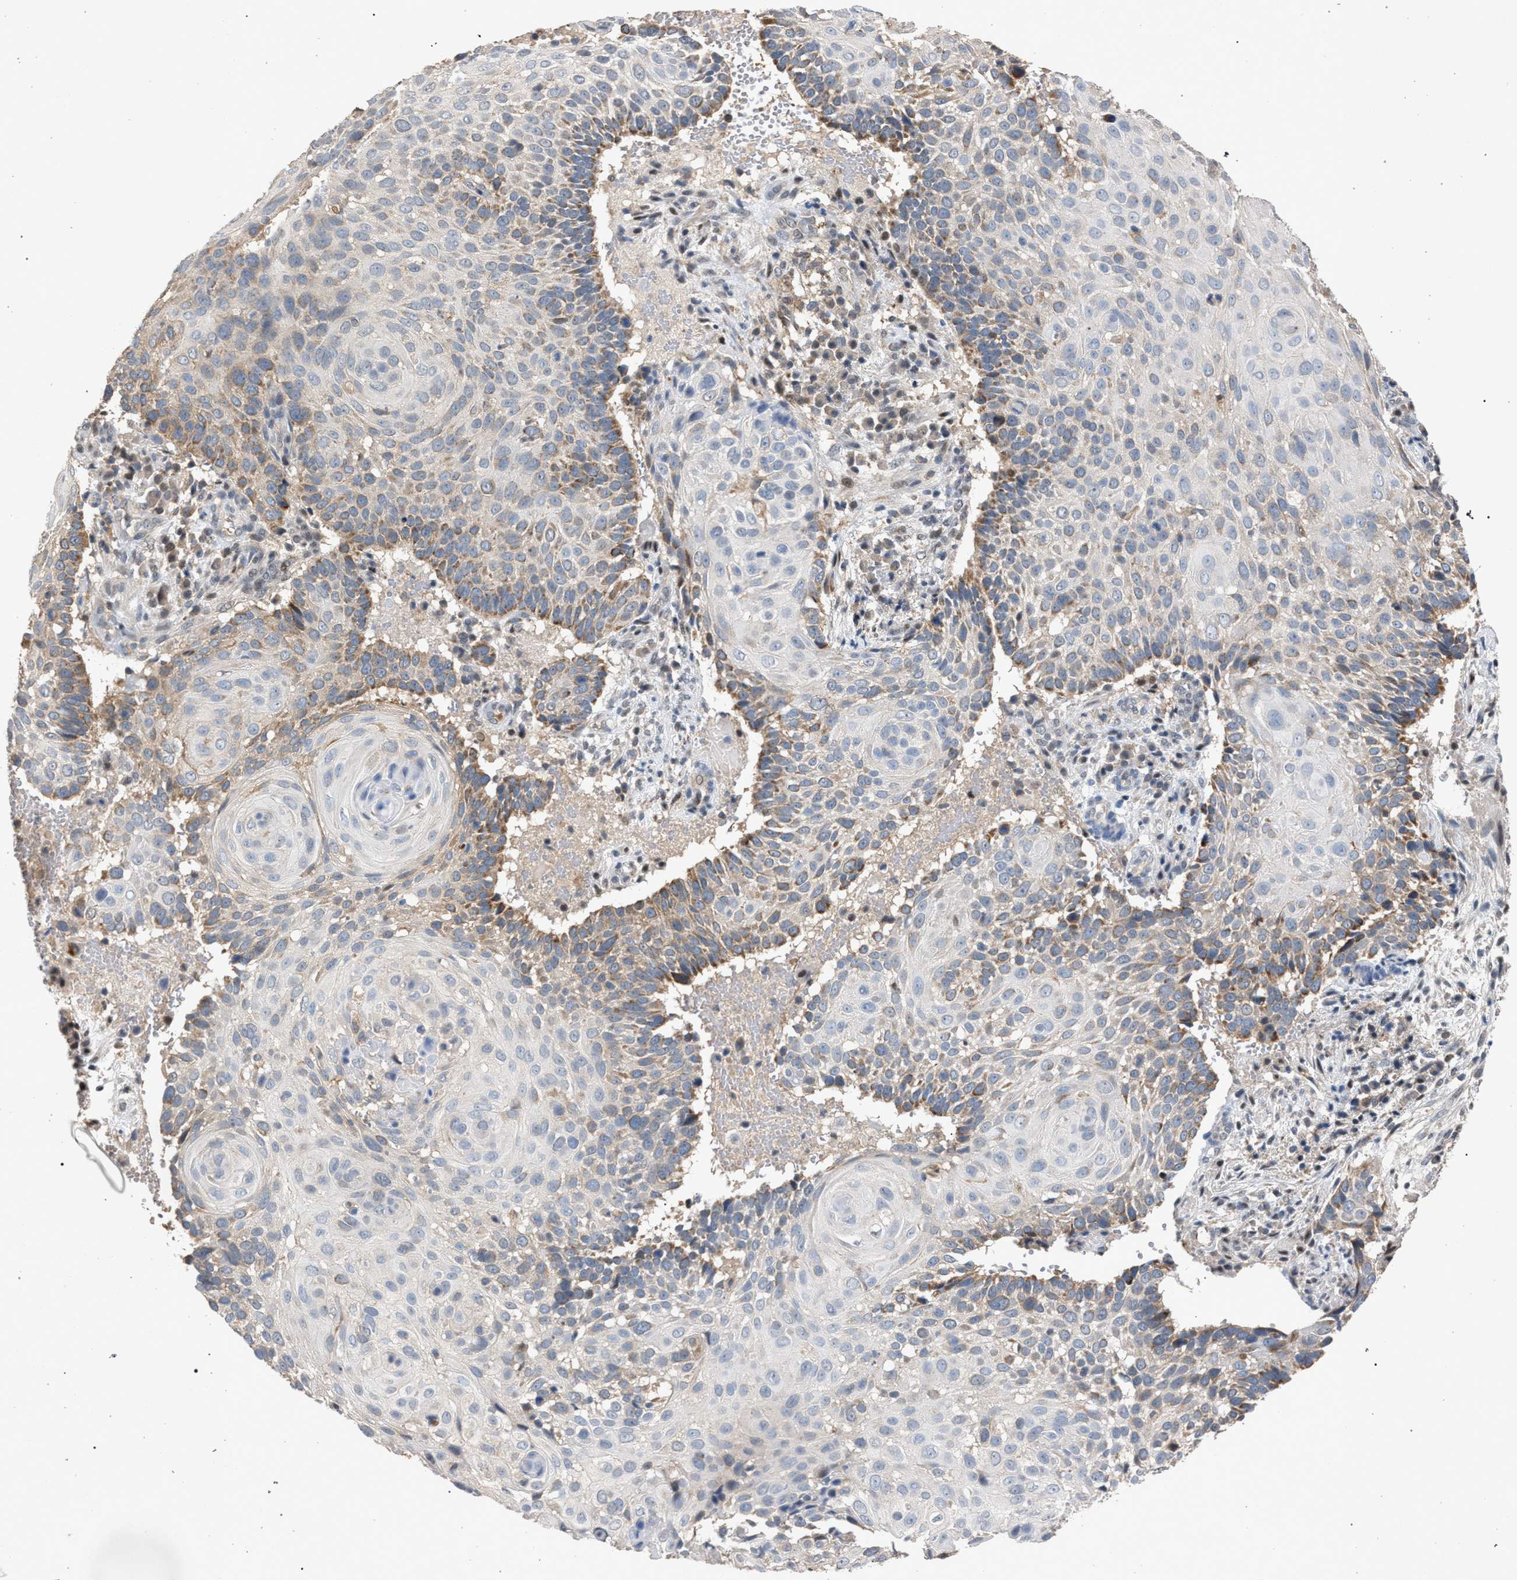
{"staining": {"intensity": "moderate", "quantity": "<25%", "location": "cytoplasmic/membranous"}, "tissue": "cervical cancer", "cell_type": "Tumor cells", "image_type": "cancer", "snomed": [{"axis": "morphology", "description": "Squamous cell carcinoma, NOS"}, {"axis": "topography", "description": "Cervix"}], "caption": "A brown stain labels moderate cytoplasmic/membranous positivity of a protein in cervical cancer tumor cells.", "gene": "TECPR1", "patient": {"sex": "female", "age": 74}}